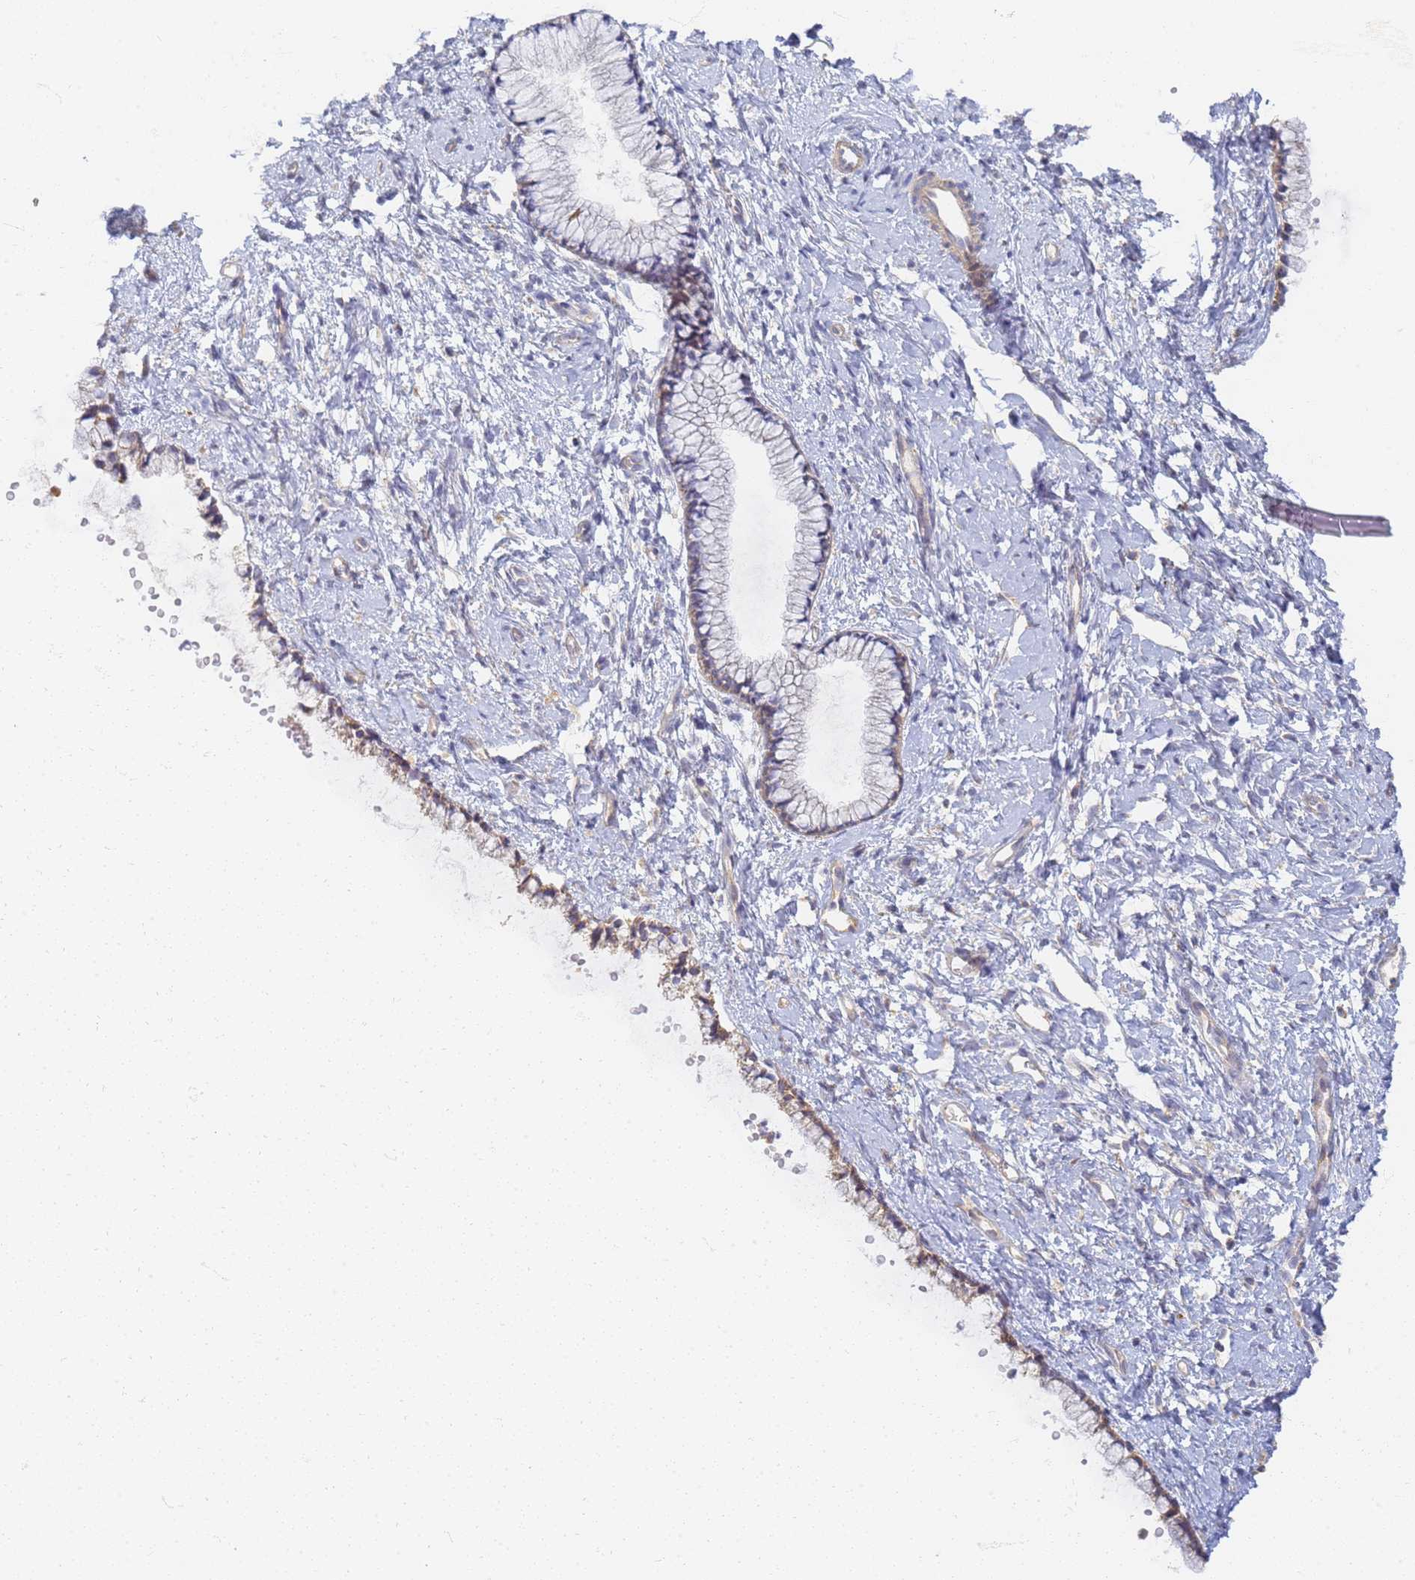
{"staining": {"intensity": "moderate", "quantity": "25%-75%", "location": "cytoplasmic/membranous"}, "tissue": "cervix", "cell_type": "Glandular cells", "image_type": "normal", "snomed": [{"axis": "morphology", "description": "Normal tissue, NOS"}, {"axis": "topography", "description": "Cervix"}], "caption": "A photomicrograph showing moderate cytoplasmic/membranous positivity in about 25%-75% of glandular cells in unremarkable cervix, as visualized by brown immunohistochemical staining.", "gene": "UTP23", "patient": {"sex": "female", "age": 57}}